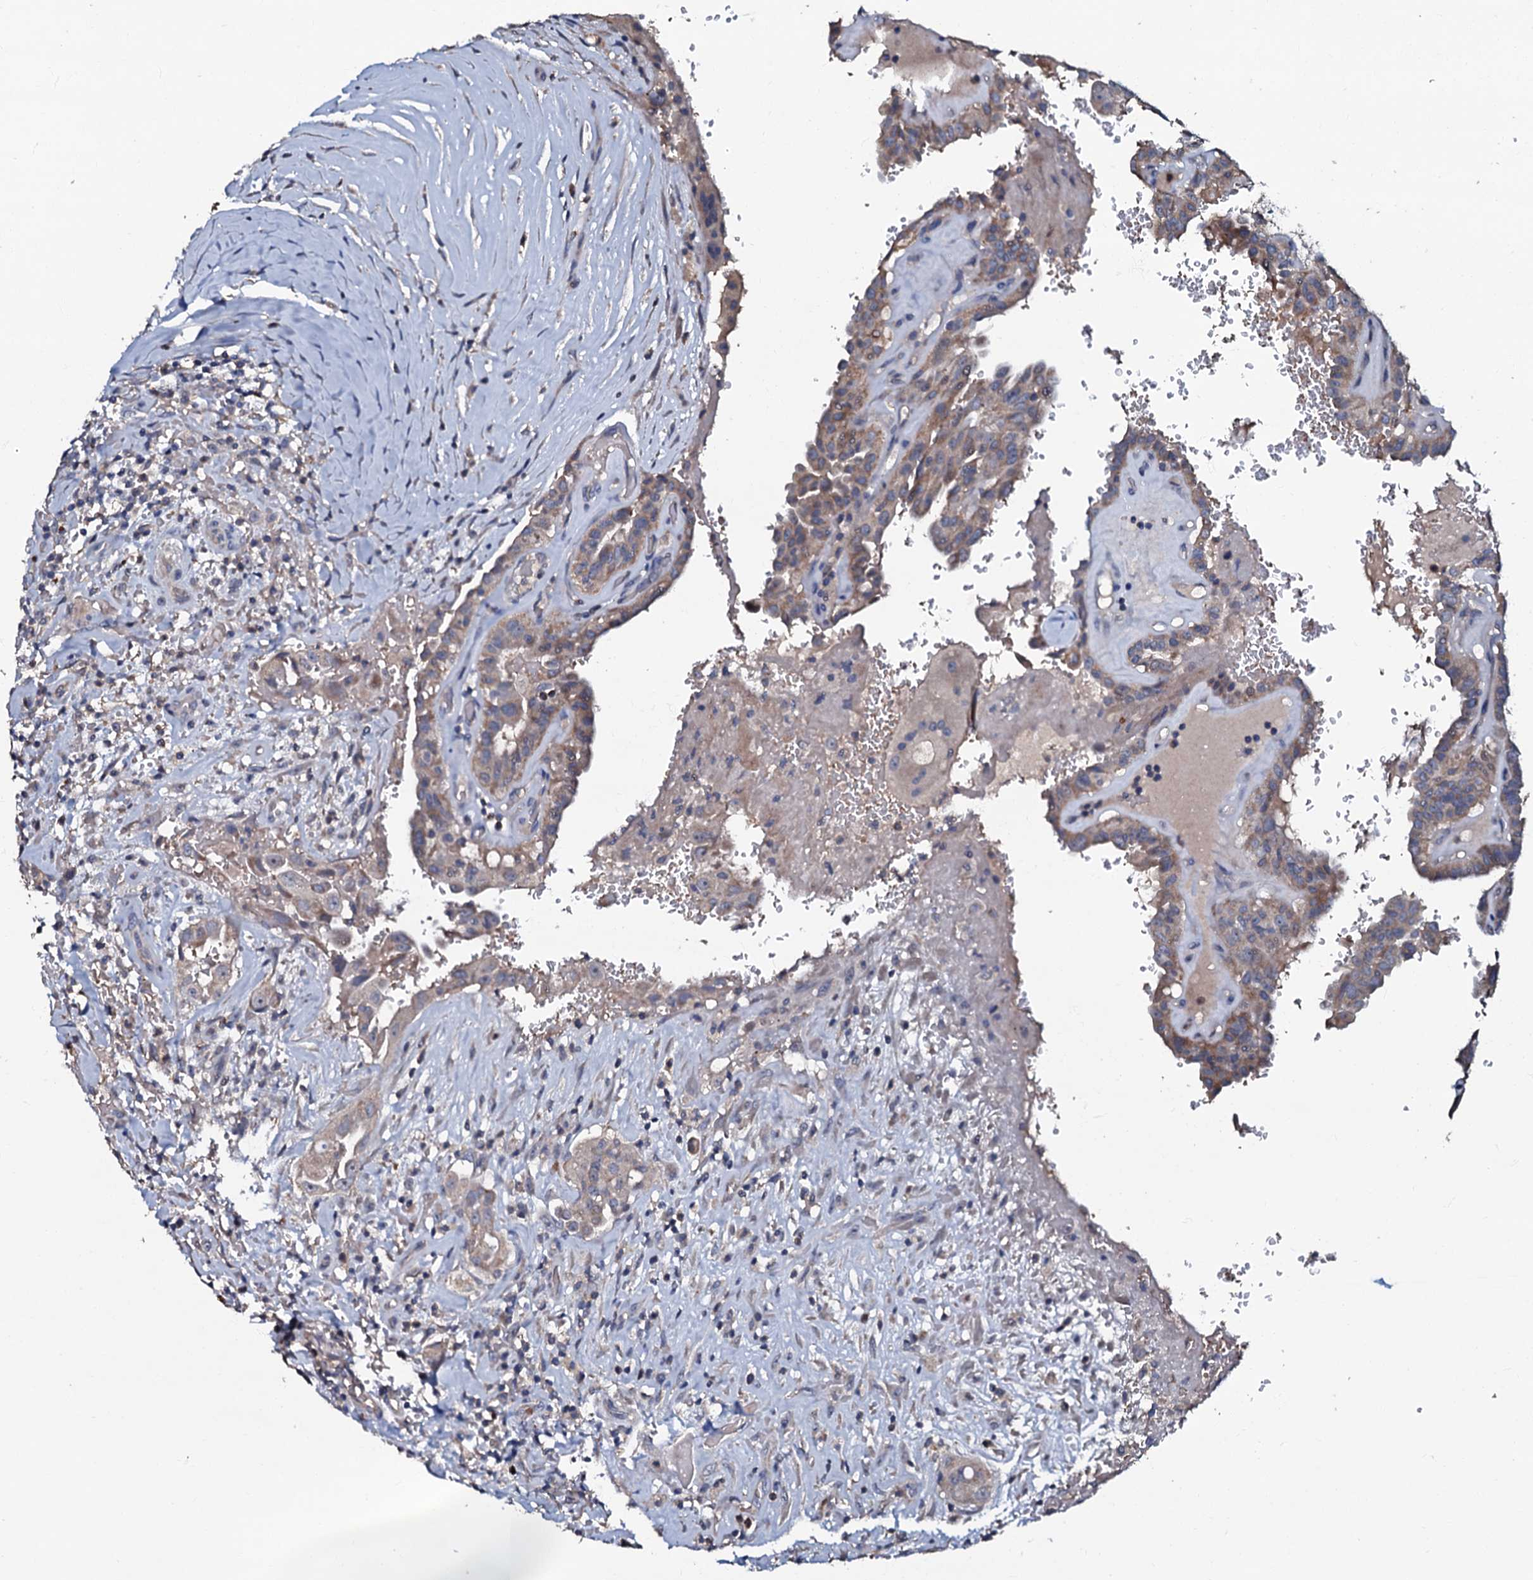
{"staining": {"intensity": "weak", "quantity": ">75%", "location": "cytoplasmic/membranous"}, "tissue": "thyroid cancer", "cell_type": "Tumor cells", "image_type": "cancer", "snomed": [{"axis": "morphology", "description": "Papillary adenocarcinoma, NOS"}, {"axis": "topography", "description": "Thyroid gland"}], "caption": "Weak cytoplasmic/membranous positivity for a protein is identified in about >75% of tumor cells of thyroid papillary adenocarcinoma using immunohistochemistry.", "gene": "CPNE2", "patient": {"sex": "male", "age": 77}}